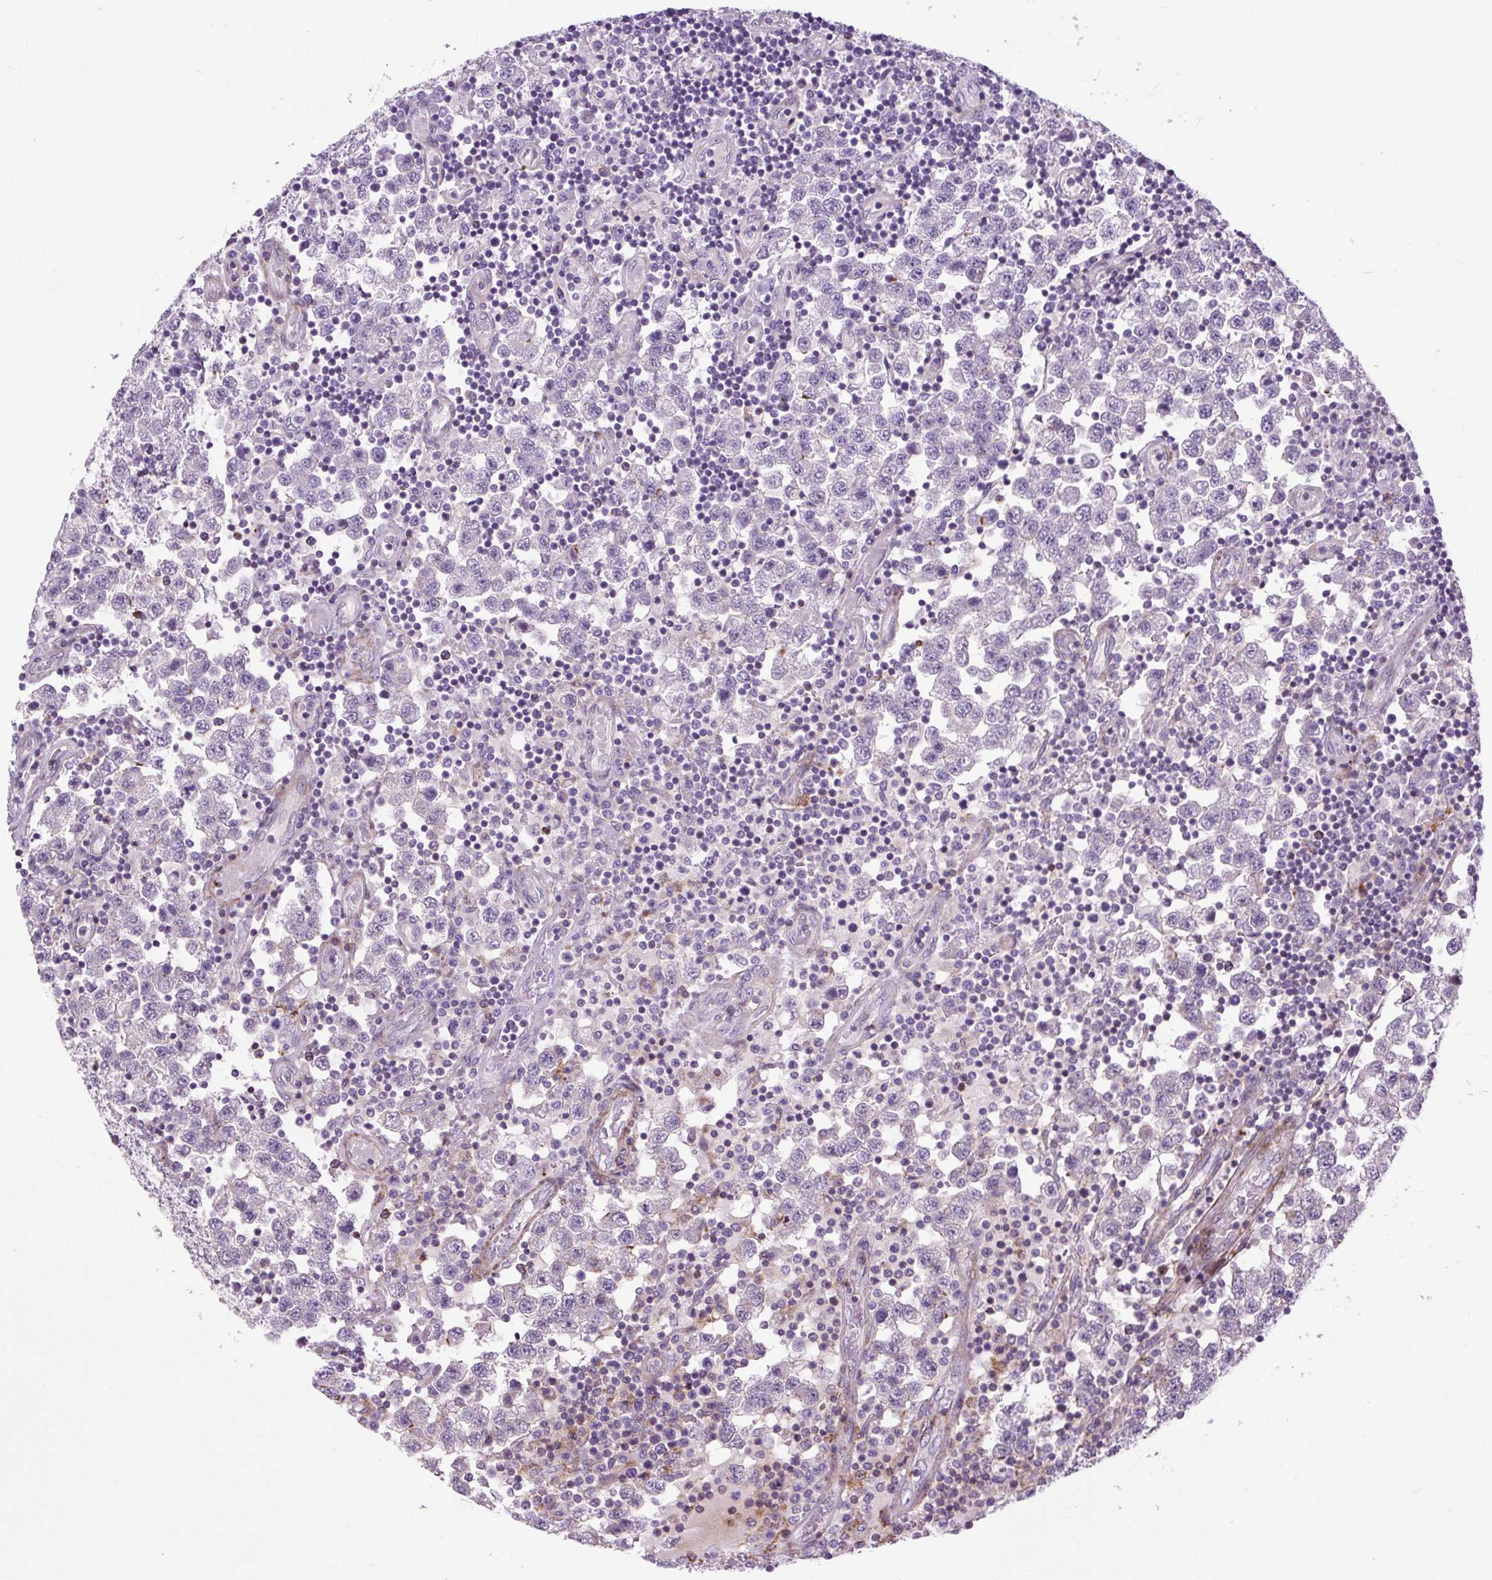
{"staining": {"intensity": "negative", "quantity": "none", "location": "none"}, "tissue": "testis cancer", "cell_type": "Tumor cells", "image_type": "cancer", "snomed": [{"axis": "morphology", "description": "Seminoma, NOS"}, {"axis": "topography", "description": "Testis"}], "caption": "An image of testis cancer stained for a protein displays no brown staining in tumor cells.", "gene": "ZNF197", "patient": {"sex": "male", "age": 34}}